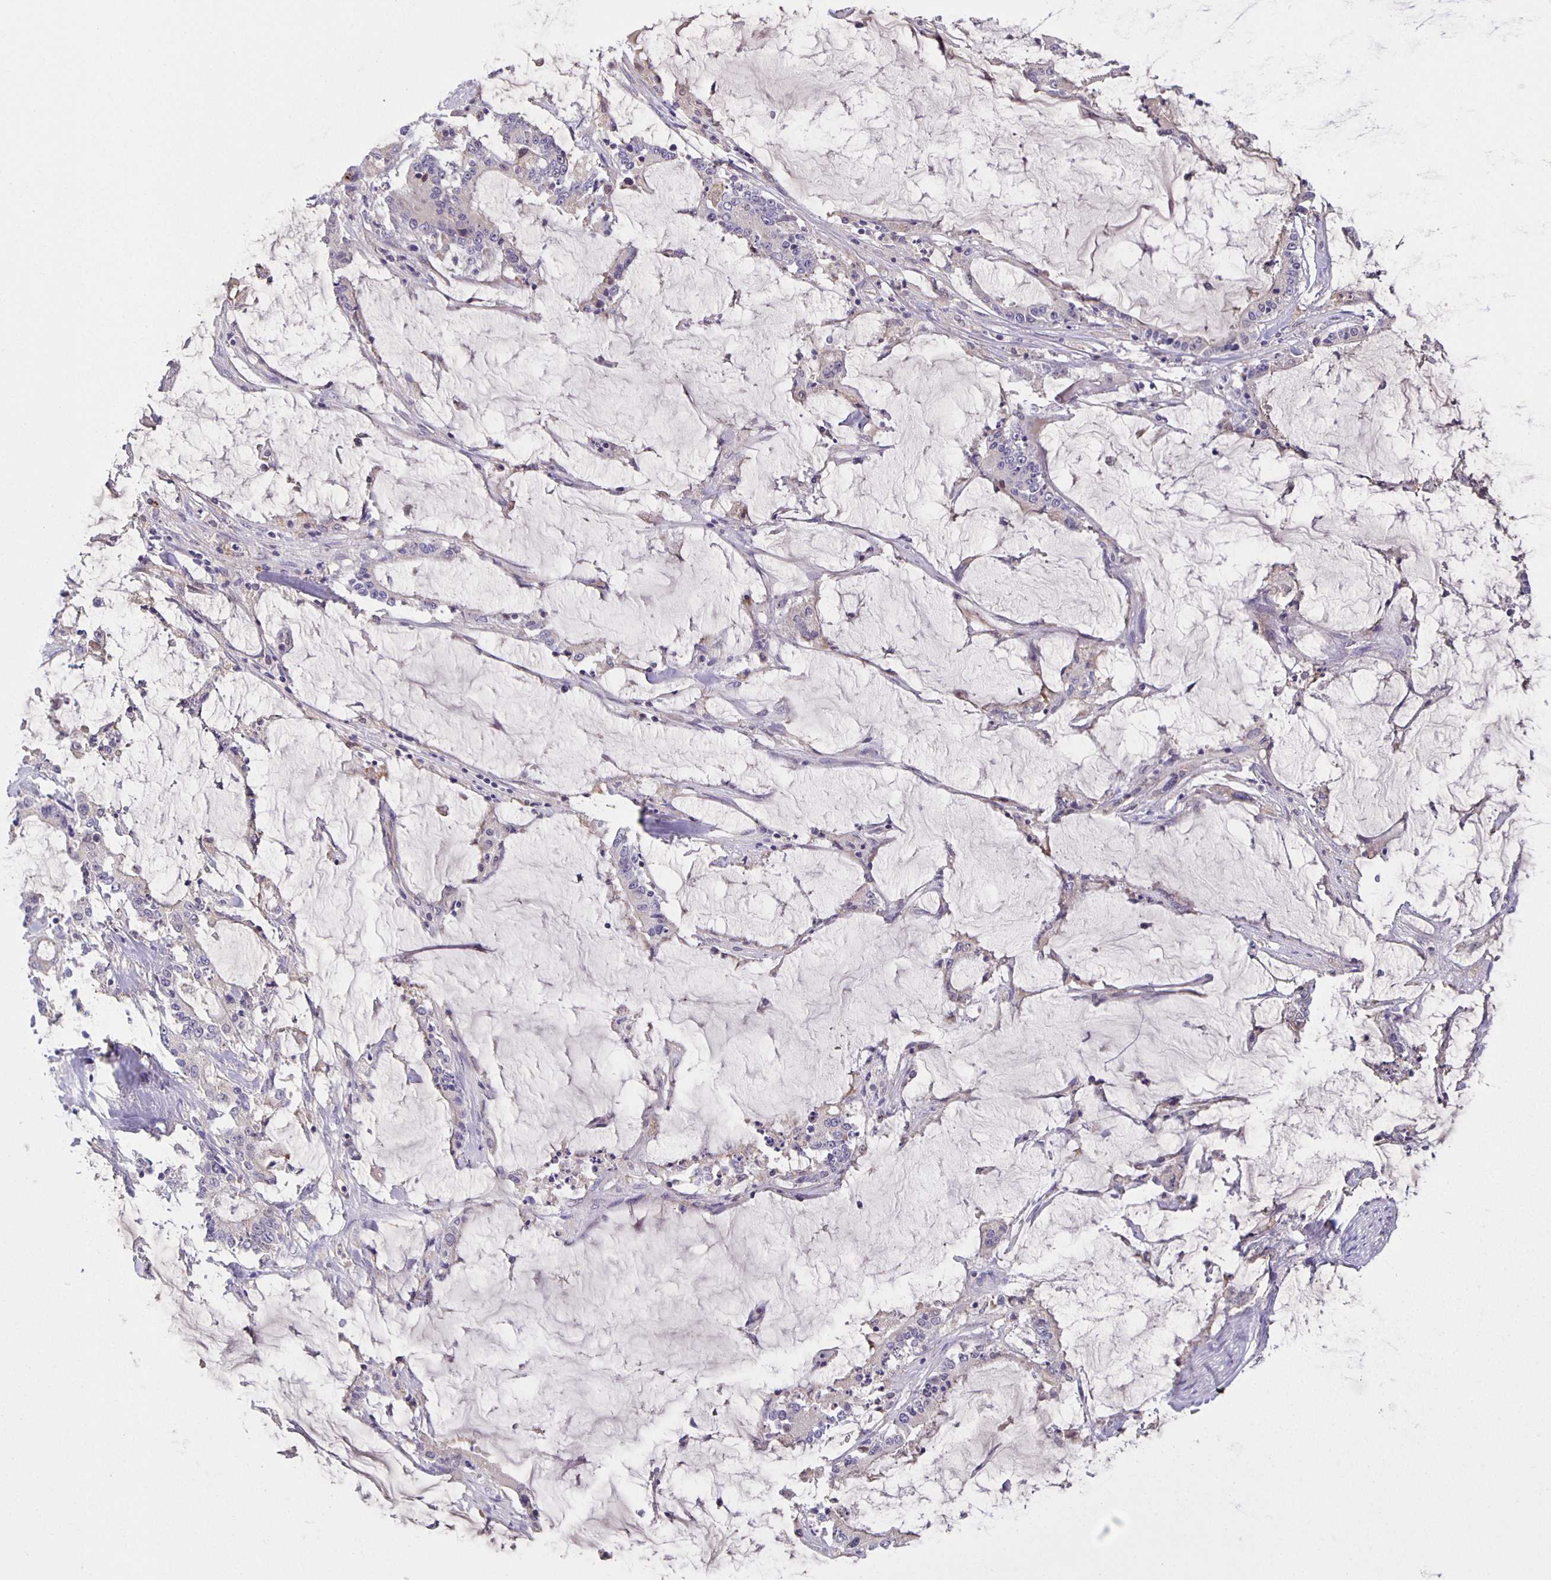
{"staining": {"intensity": "negative", "quantity": "none", "location": "none"}, "tissue": "stomach cancer", "cell_type": "Tumor cells", "image_type": "cancer", "snomed": [{"axis": "morphology", "description": "Adenocarcinoma, NOS"}, {"axis": "topography", "description": "Stomach, upper"}], "caption": "Tumor cells are negative for protein expression in human adenocarcinoma (stomach). (Brightfield microscopy of DAB IHC at high magnification).", "gene": "JMJD4", "patient": {"sex": "male", "age": 68}}